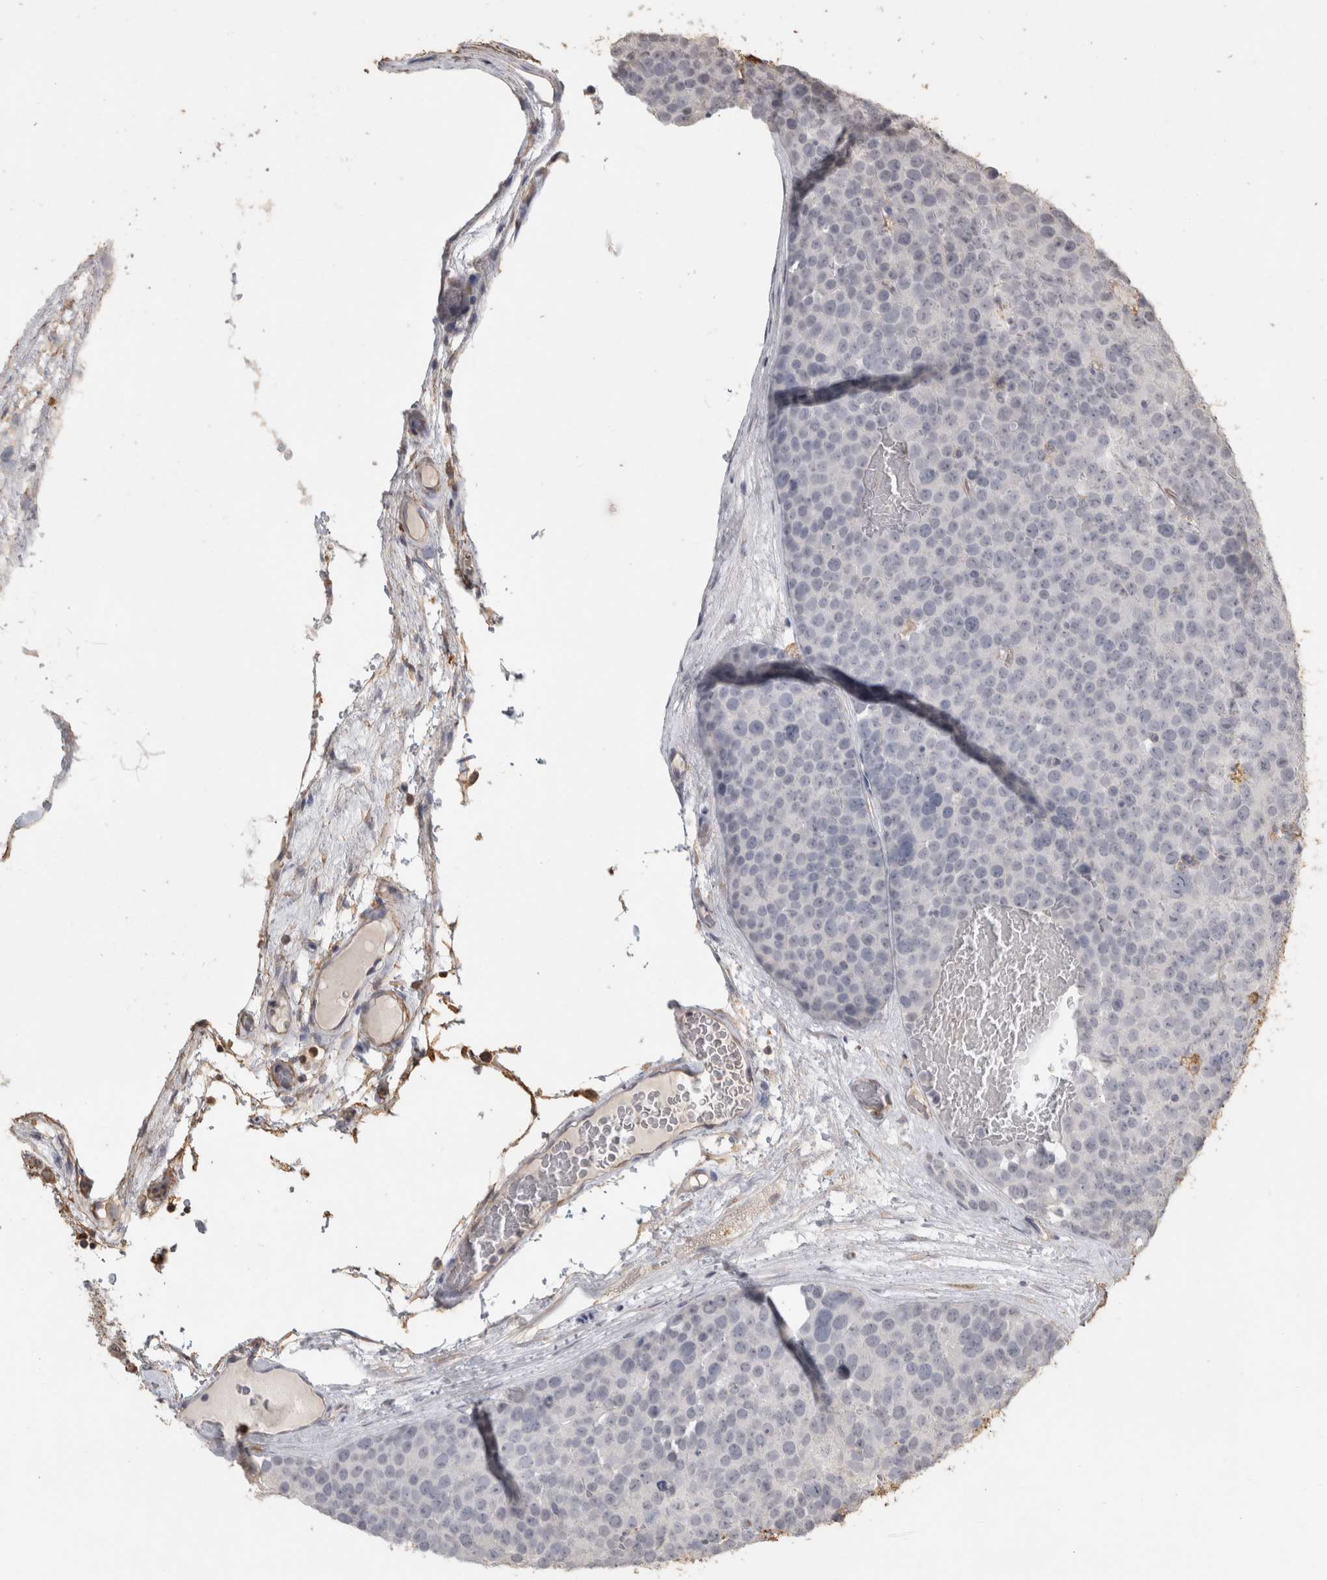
{"staining": {"intensity": "negative", "quantity": "none", "location": "none"}, "tissue": "testis cancer", "cell_type": "Tumor cells", "image_type": "cancer", "snomed": [{"axis": "morphology", "description": "Seminoma, NOS"}, {"axis": "topography", "description": "Testis"}], "caption": "DAB (3,3'-diaminobenzidine) immunohistochemical staining of testis cancer (seminoma) demonstrates no significant expression in tumor cells.", "gene": "REPS2", "patient": {"sex": "male", "age": 71}}